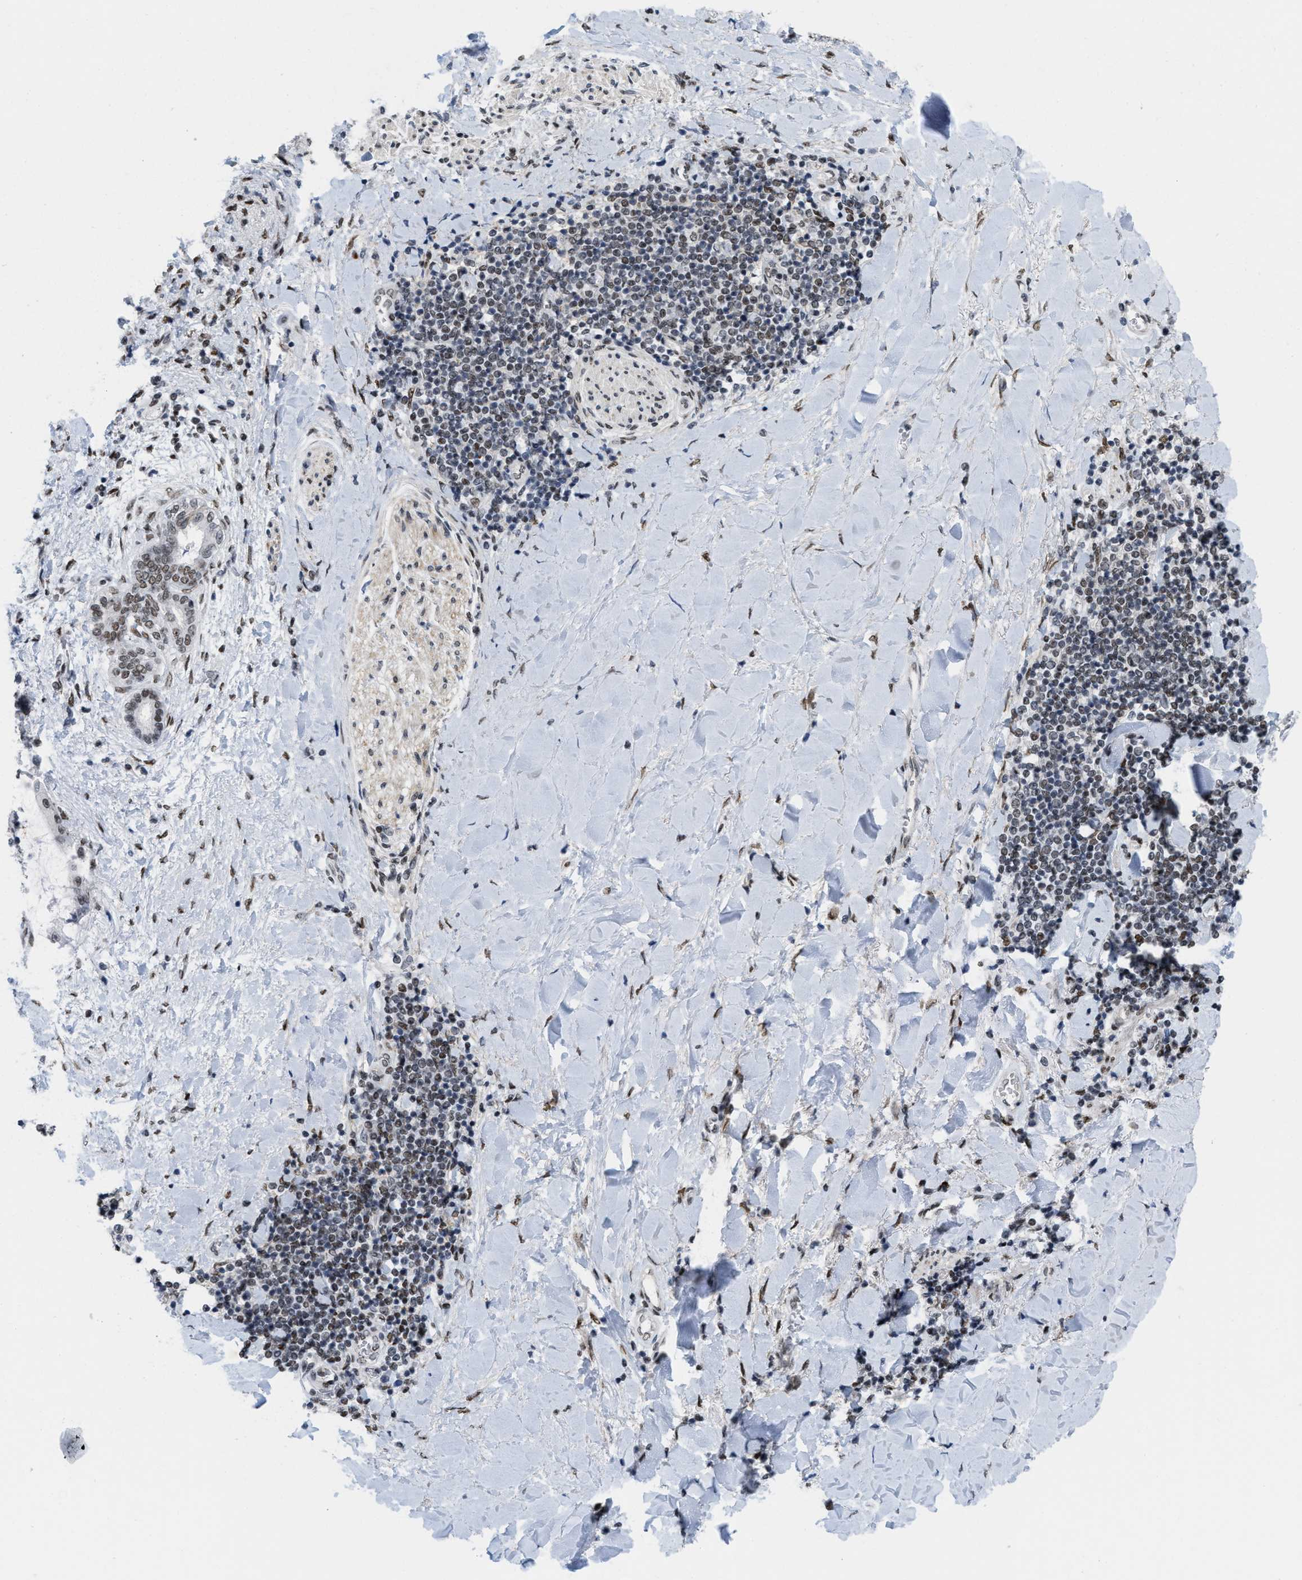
{"staining": {"intensity": "moderate", "quantity": ">75%", "location": "nuclear"}, "tissue": "liver cancer", "cell_type": "Tumor cells", "image_type": "cancer", "snomed": [{"axis": "morphology", "description": "Cholangiocarcinoma"}, {"axis": "topography", "description": "Liver"}], "caption": "The image displays immunohistochemical staining of liver cancer (cholangiocarcinoma). There is moderate nuclear staining is present in about >75% of tumor cells.", "gene": "MIER1", "patient": {"sex": "male", "age": 50}}